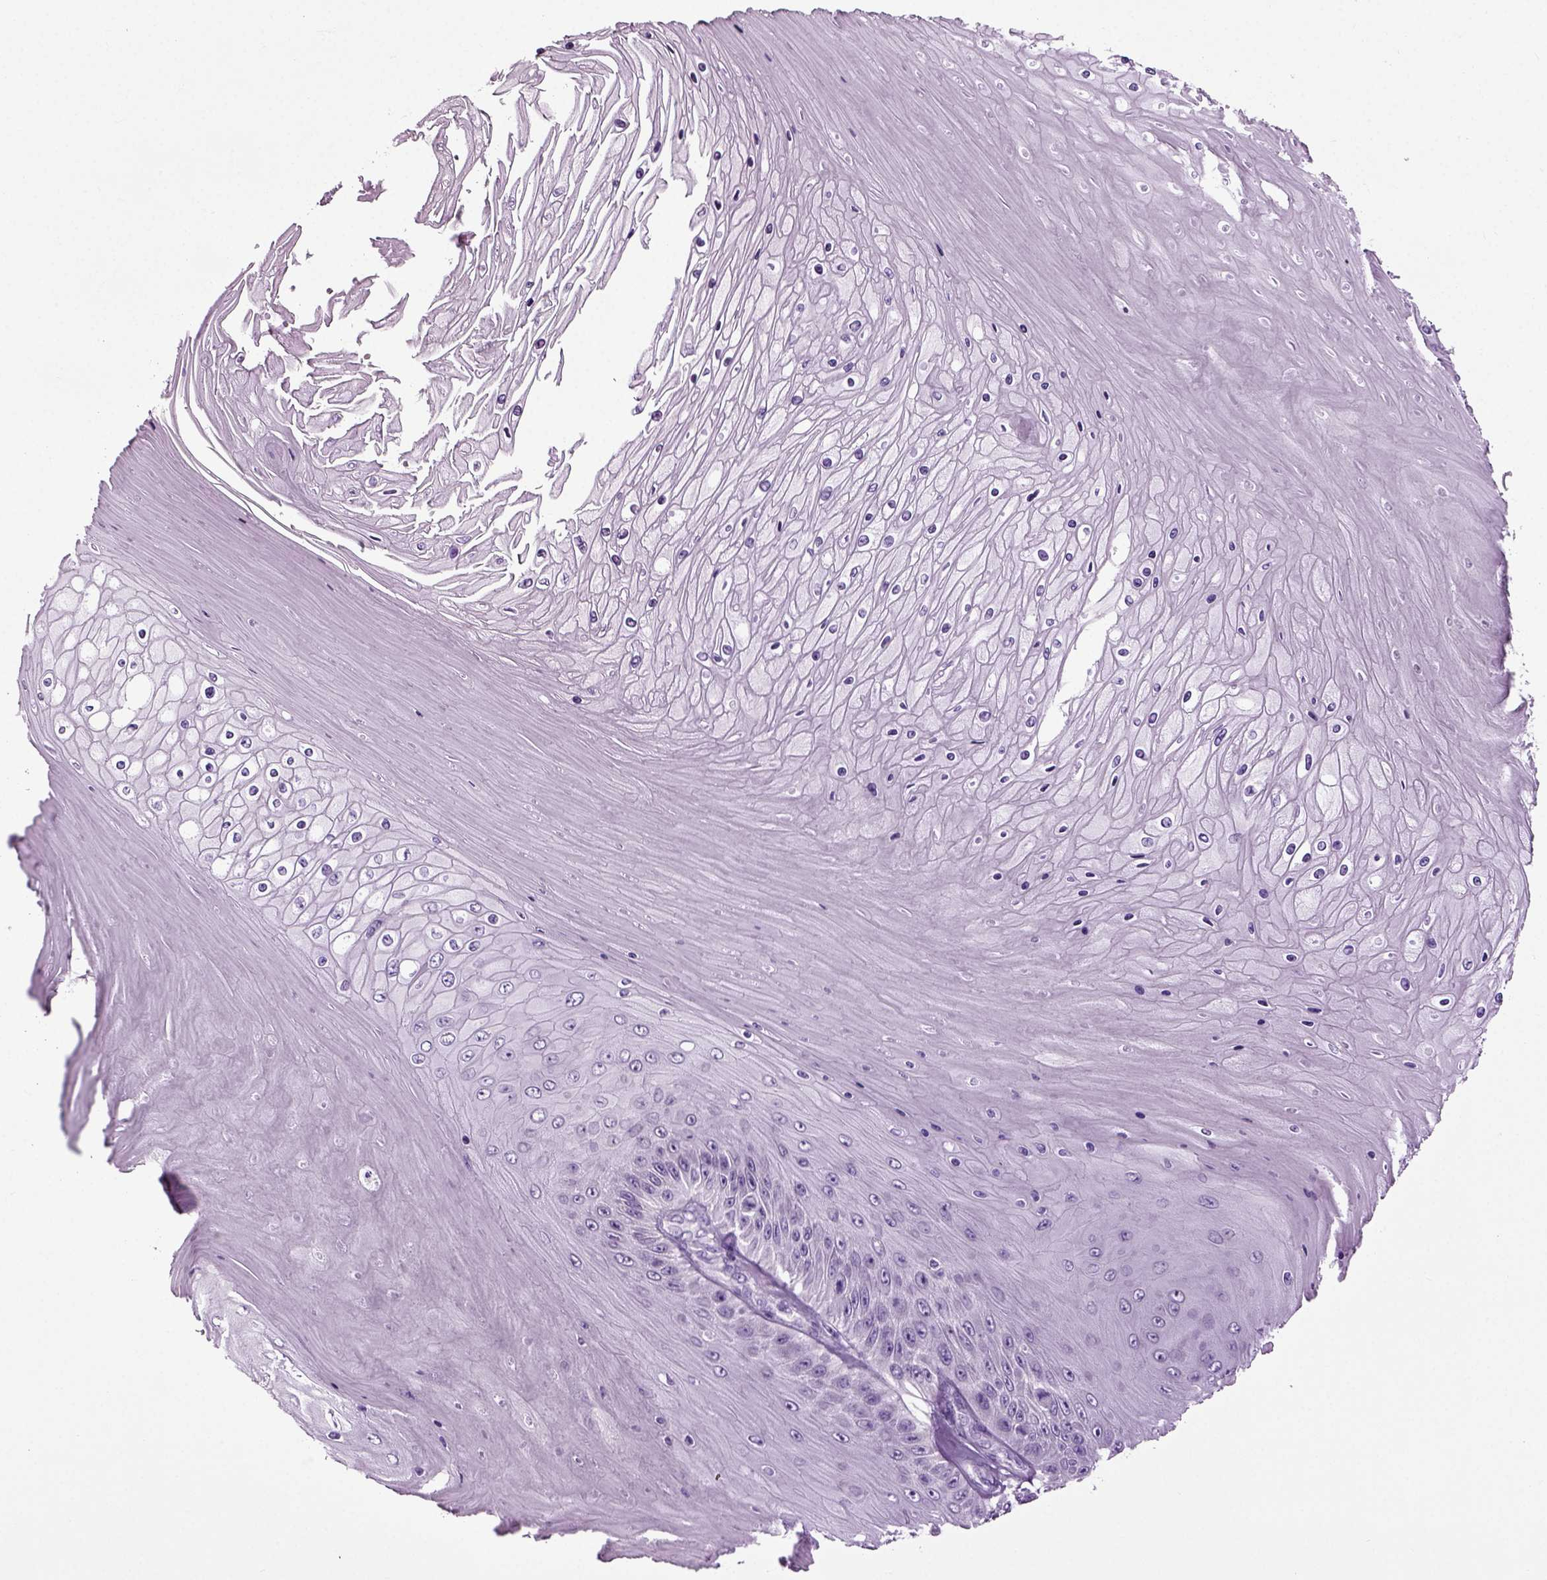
{"staining": {"intensity": "negative", "quantity": "none", "location": "none"}, "tissue": "skin cancer", "cell_type": "Tumor cells", "image_type": "cancer", "snomed": [{"axis": "morphology", "description": "Squamous cell carcinoma, NOS"}, {"axis": "topography", "description": "Skin"}], "caption": "Photomicrograph shows no significant protein positivity in tumor cells of skin squamous cell carcinoma.", "gene": "DNAH10", "patient": {"sex": "male", "age": 62}}